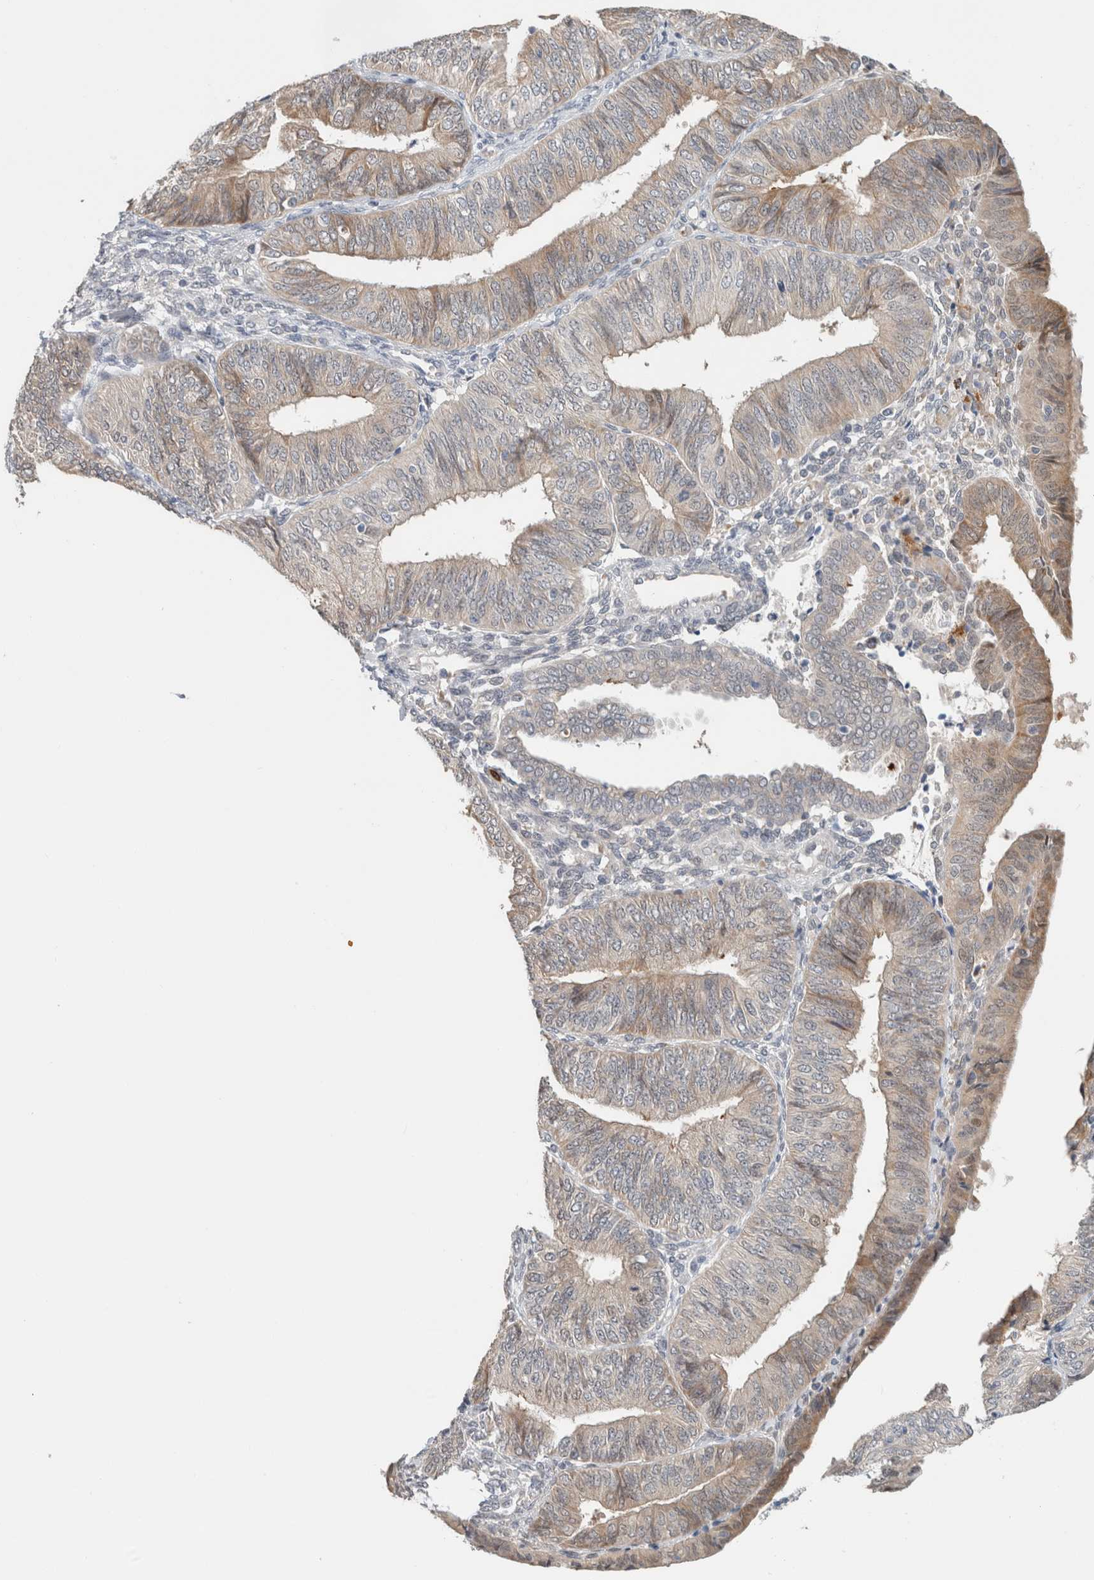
{"staining": {"intensity": "weak", "quantity": "25%-75%", "location": "cytoplasmic/membranous"}, "tissue": "endometrial cancer", "cell_type": "Tumor cells", "image_type": "cancer", "snomed": [{"axis": "morphology", "description": "Adenocarcinoma, NOS"}, {"axis": "topography", "description": "Endometrium"}], "caption": "Protein staining by immunohistochemistry exhibits weak cytoplasmic/membranous expression in about 25%-75% of tumor cells in endometrial cancer (adenocarcinoma).", "gene": "CRAT", "patient": {"sex": "female", "age": 58}}